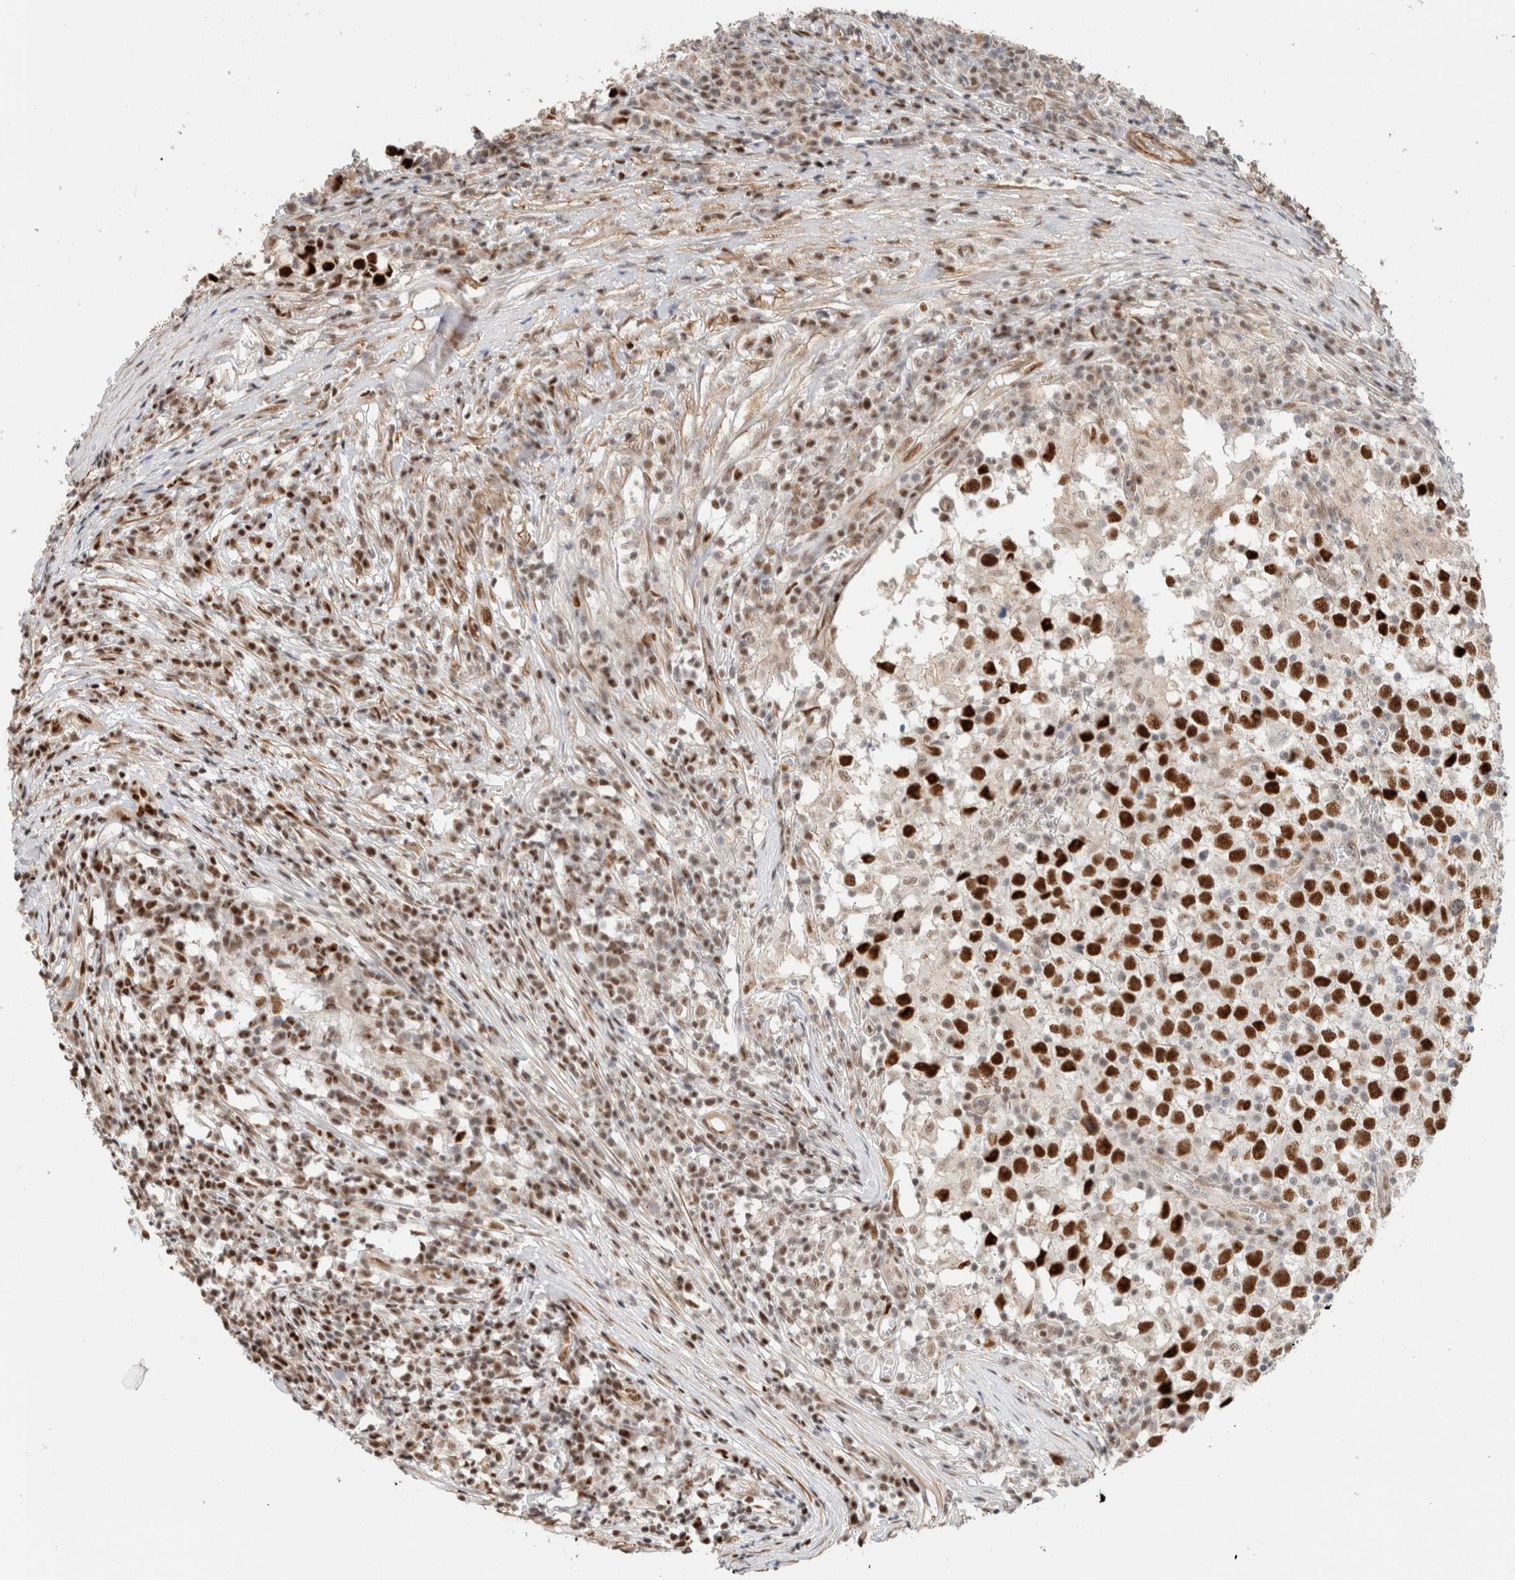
{"staining": {"intensity": "strong", "quantity": ">75%", "location": "nuclear"}, "tissue": "testis cancer", "cell_type": "Tumor cells", "image_type": "cancer", "snomed": [{"axis": "morphology", "description": "Seminoma, NOS"}, {"axis": "topography", "description": "Testis"}], "caption": "IHC (DAB (3,3'-diaminobenzidine)) staining of human testis seminoma exhibits strong nuclear protein positivity in approximately >75% of tumor cells.", "gene": "ID3", "patient": {"sex": "male", "age": 65}}